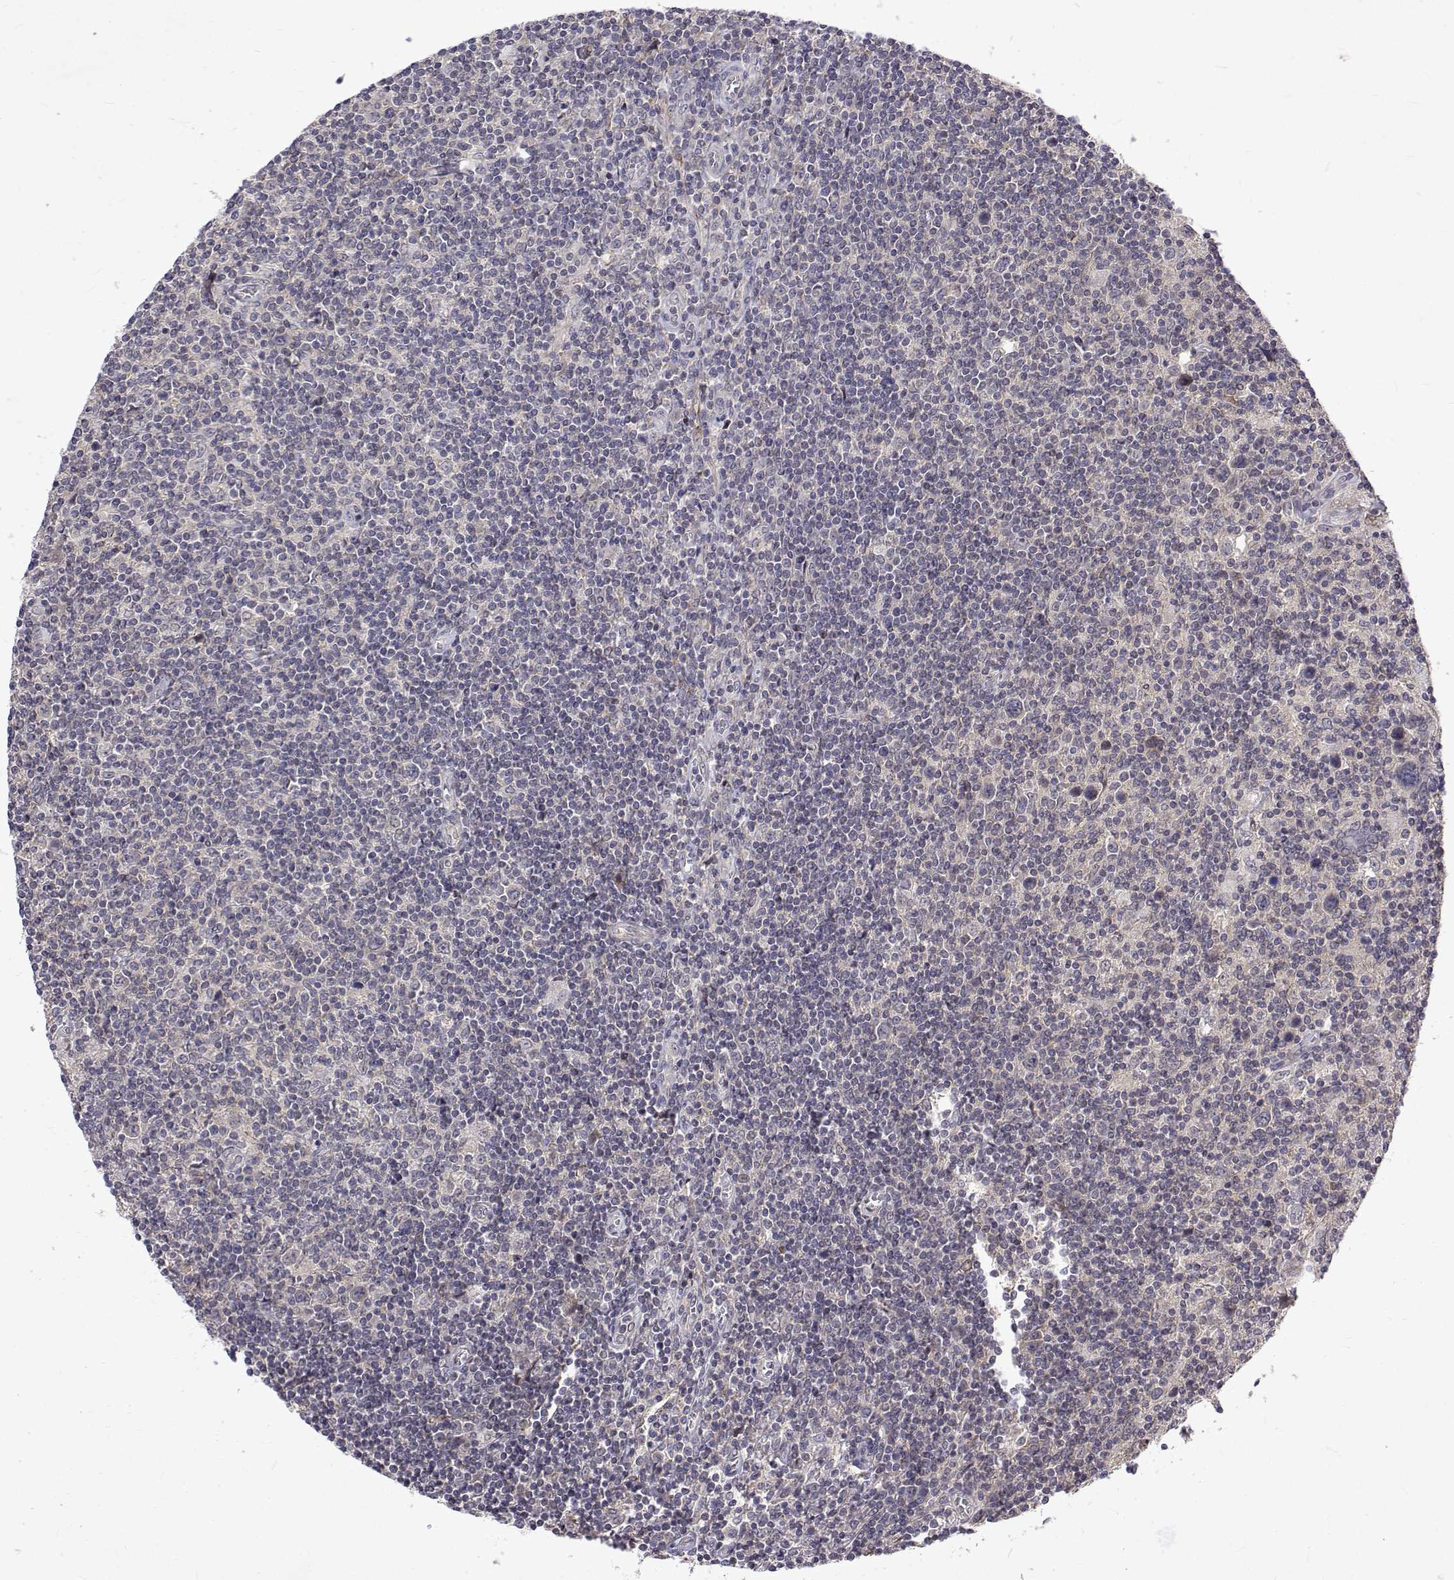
{"staining": {"intensity": "negative", "quantity": "none", "location": "none"}, "tissue": "lymphoma", "cell_type": "Tumor cells", "image_type": "cancer", "snomed": [{"axis": "morphology", "description": "Hodgkin's disease, NOS"}, {"axis": "topography", "description": "Lymph node"}], "caption": "Hodgkin's disease was stained to show a protein in brown. There is no significant staining in tumor cells.", "gene": "ALKBH8", "patient": {"sex": "male", "age": 40}}